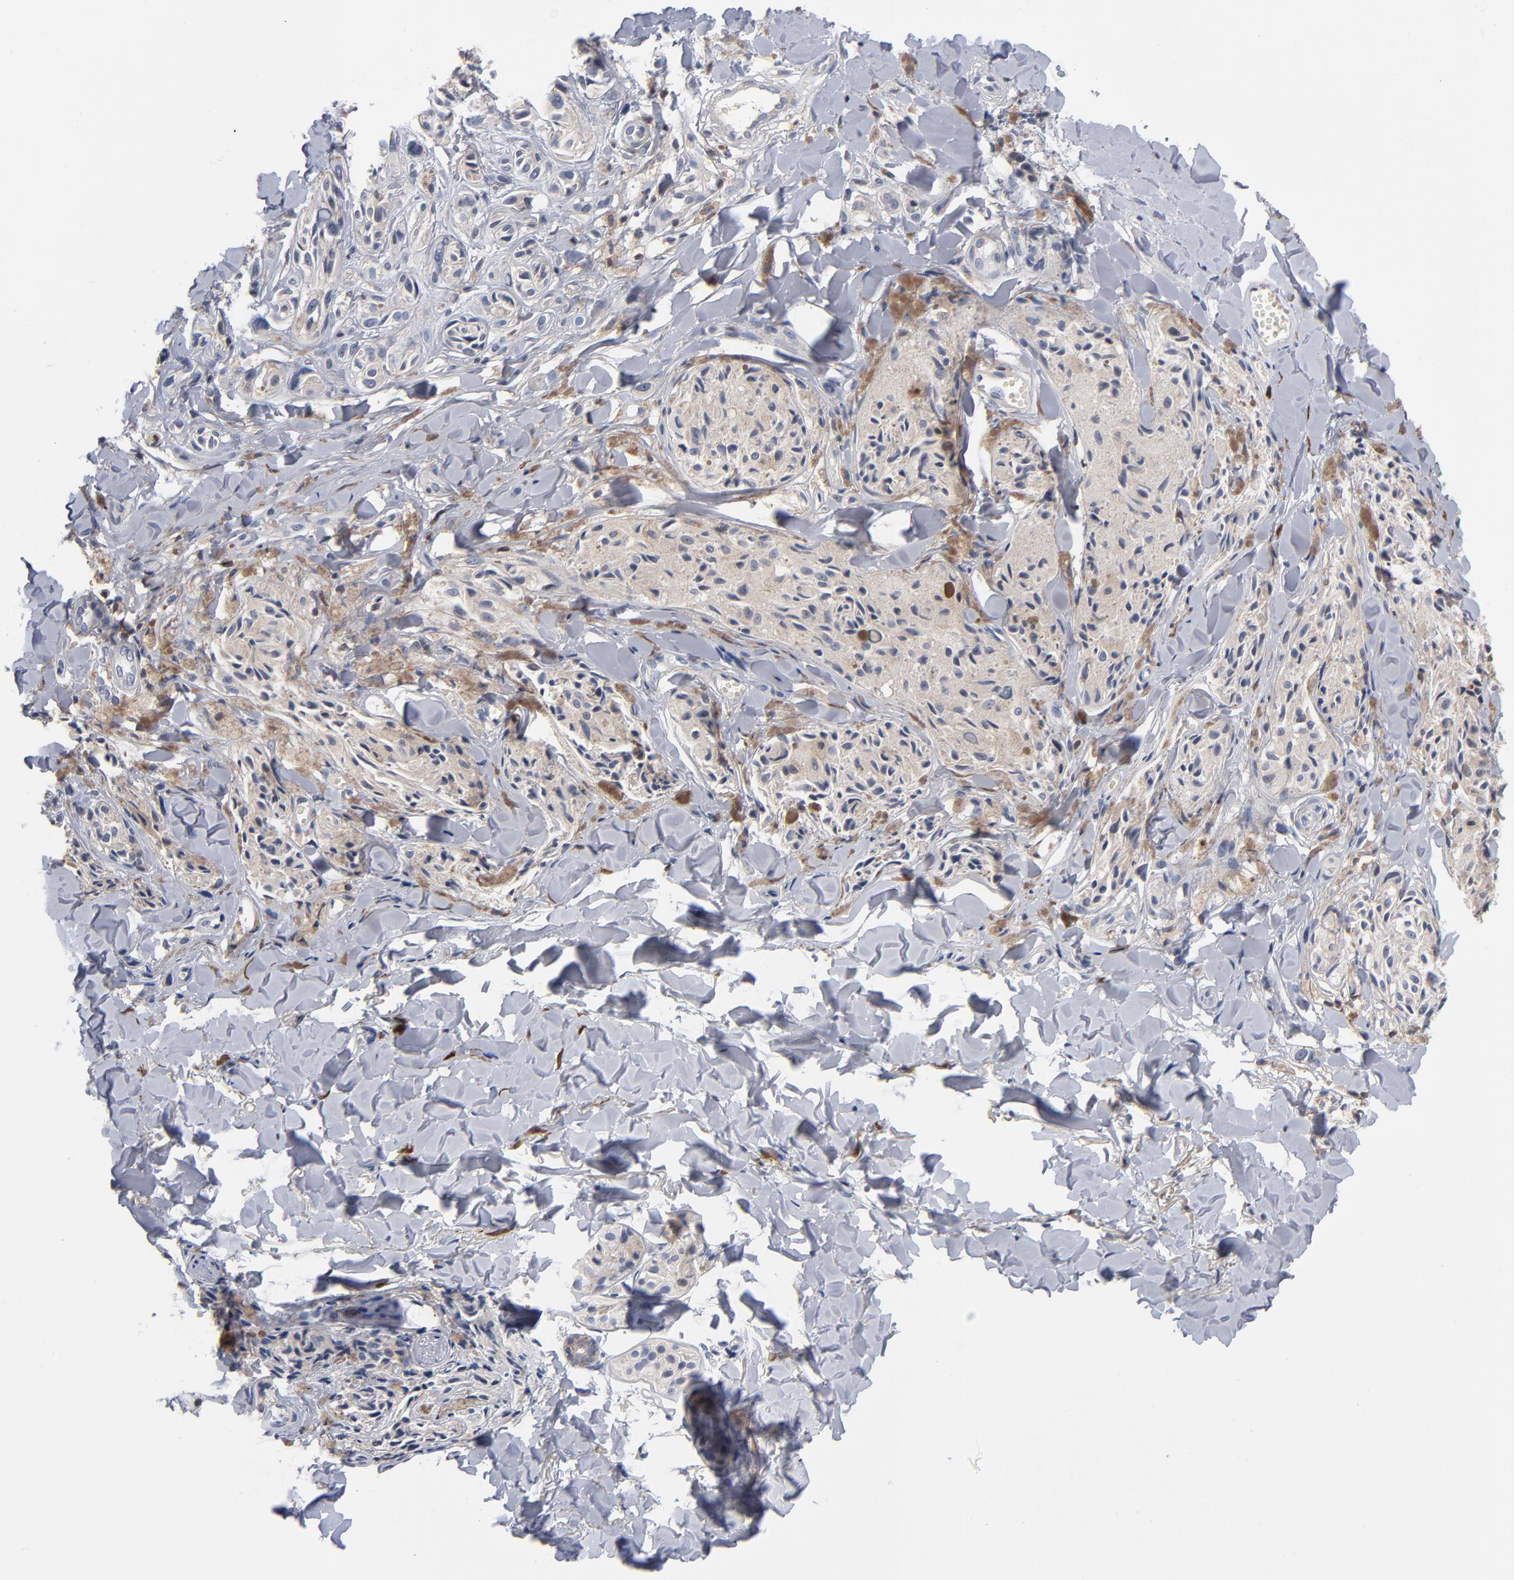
{"staining": {"intensity": "weak", "quantity": "25%-75%", "location": "cytoplasmic/membranous"}, "tissue": "melanoma", "cell_type": "Tumor cells", "image_type": "cancer", "snomed": [{"axis": "morphology", "description": "Malignant melanoma, Metastatic site"}, {"axis": "topography", "description": "Skin"}], "caption": "IHC photomicrograph of melanoma stained for a protein (brown), which displays low levels of weak cytoplasmic/membranous positivity in about 25%-75% of tumor cells.", "gene": "PDLIM2", "patient": {"sex": "female", "age": 66}}